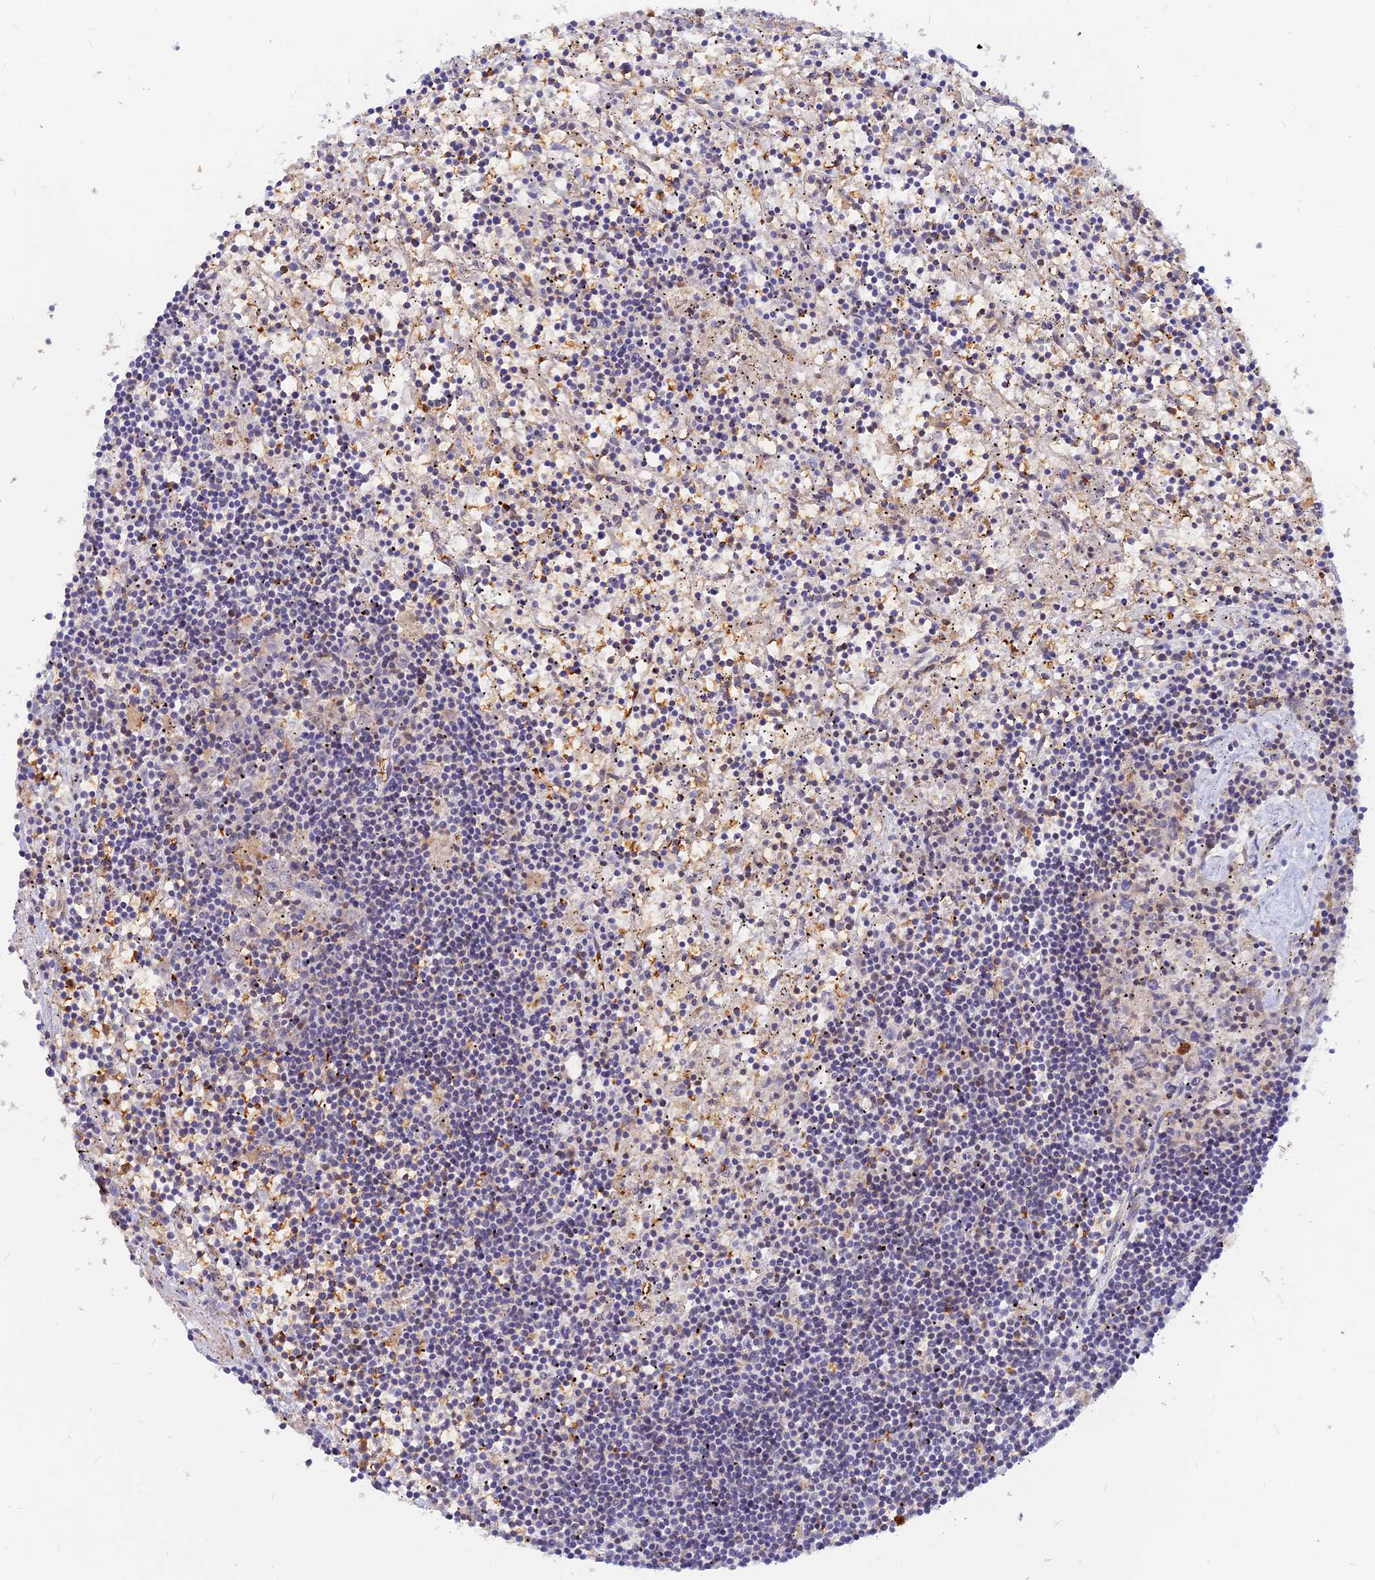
{"staining": {"intensity": "negative", "quantity": "none", "location": "none"}, "tissue": "lymphoma", "cell_type": "Tumor cells", "image_type": "cancer", "snomed": [{"axis": "morphology", "description": "Malignant lymphoma, non-Hodgkin's type, Low grade"}, {"axis": "topography", "description": "Spleen"}], "caption": "Micrograph shows no significant protein positivity in tumor cells of lymphoma.", "gene": "DENND2D", "patient": {"sex": "male", "age": 76}}